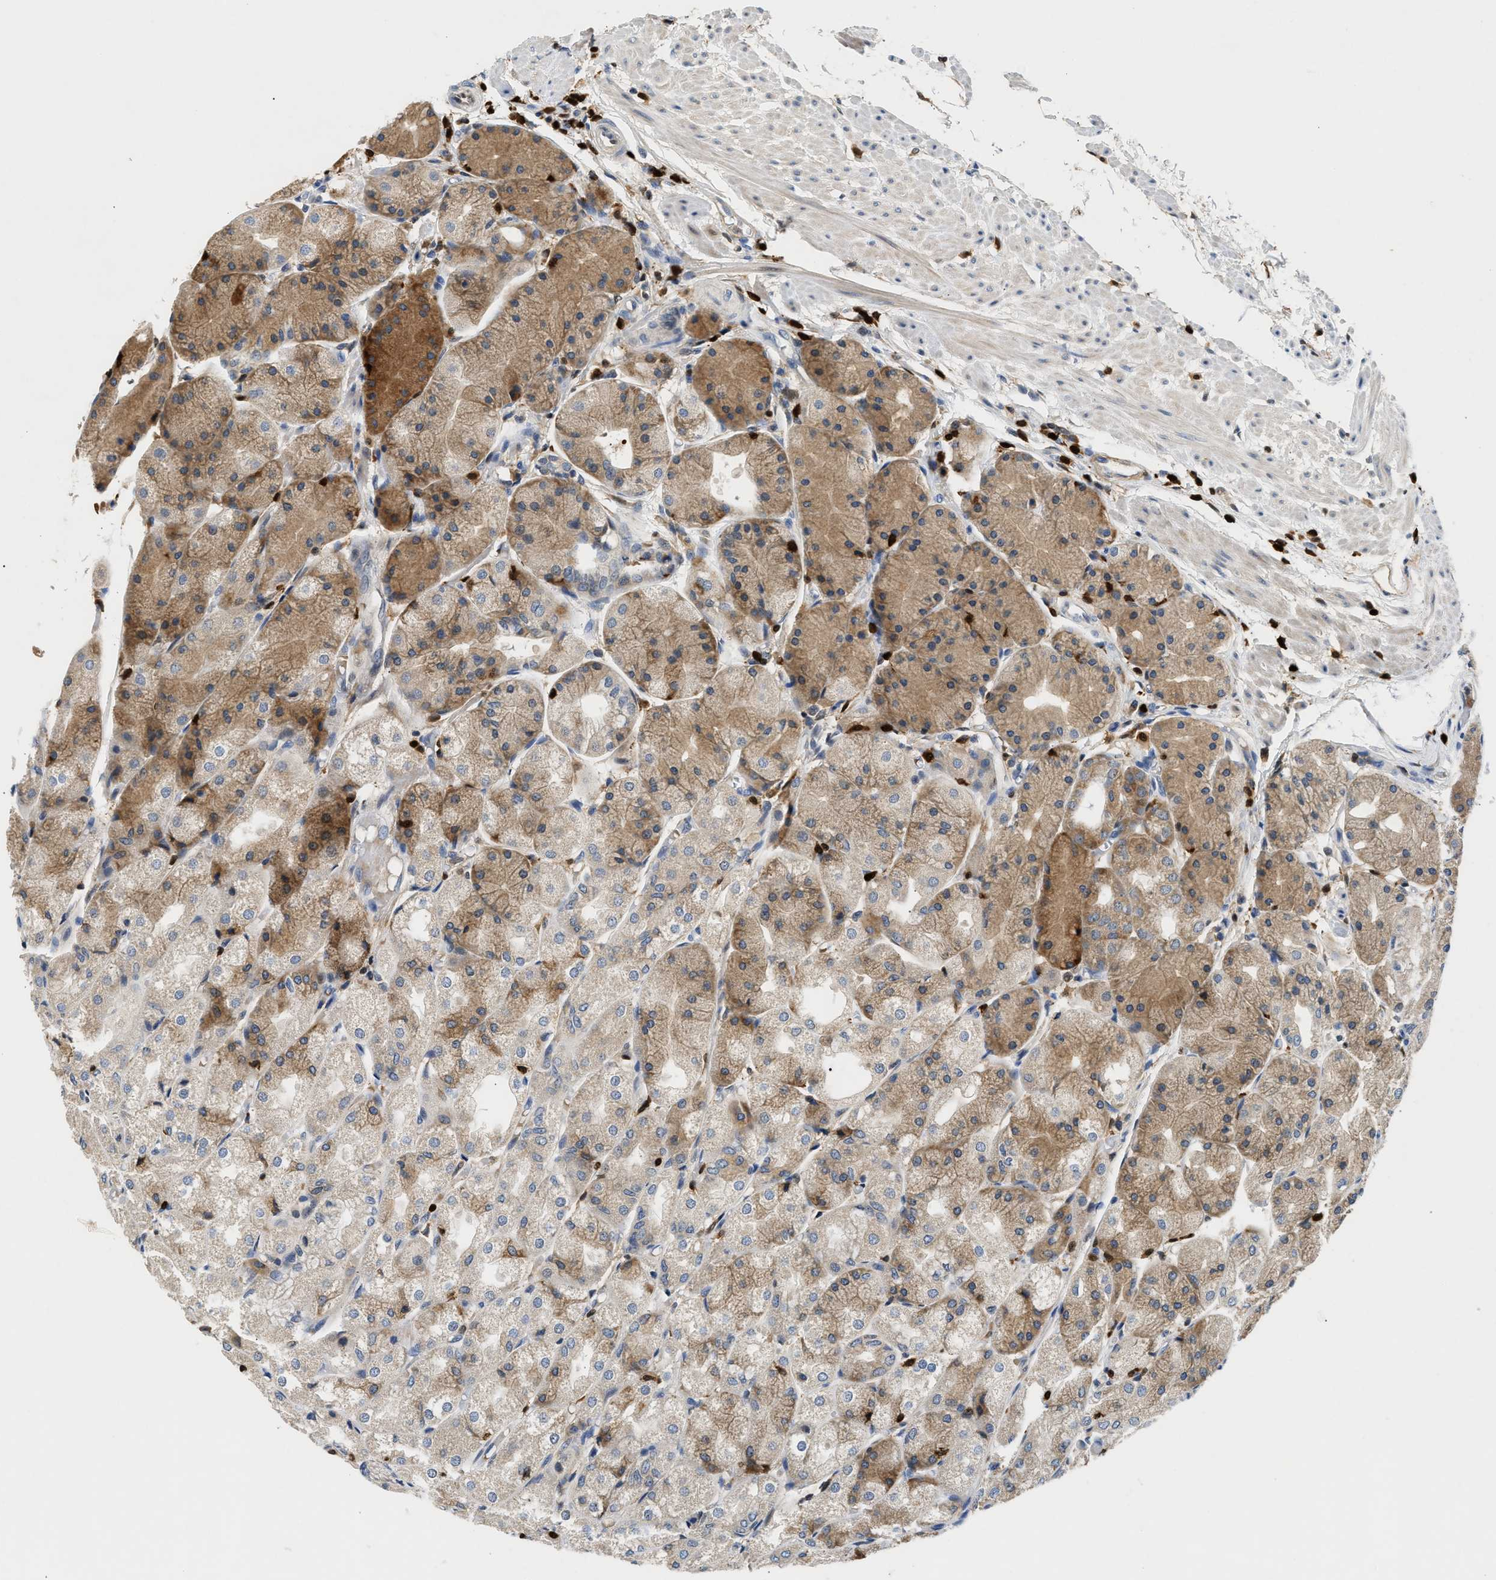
{"staining": {"intensity": "moderate", "quantity": "25%-75%", "location": "cytoplasmic/membranous"}, "tissue": "stomach", "cell_type": "Glandular cells", "image_type": "normal", "snomed": [{"axis": "morphology", "description": "Normal tissue, NOS"}, {"axis": "topography", "description": "Stomach, upper"}], "caption": "Human stomach stained for a protein (brown) demonstrates moderate cytoplasmic/membranous positive expression in about 25%-75% of glandular cells.", "gene": "SLIT2", "patient": {"sex": "male", "age": 72}}